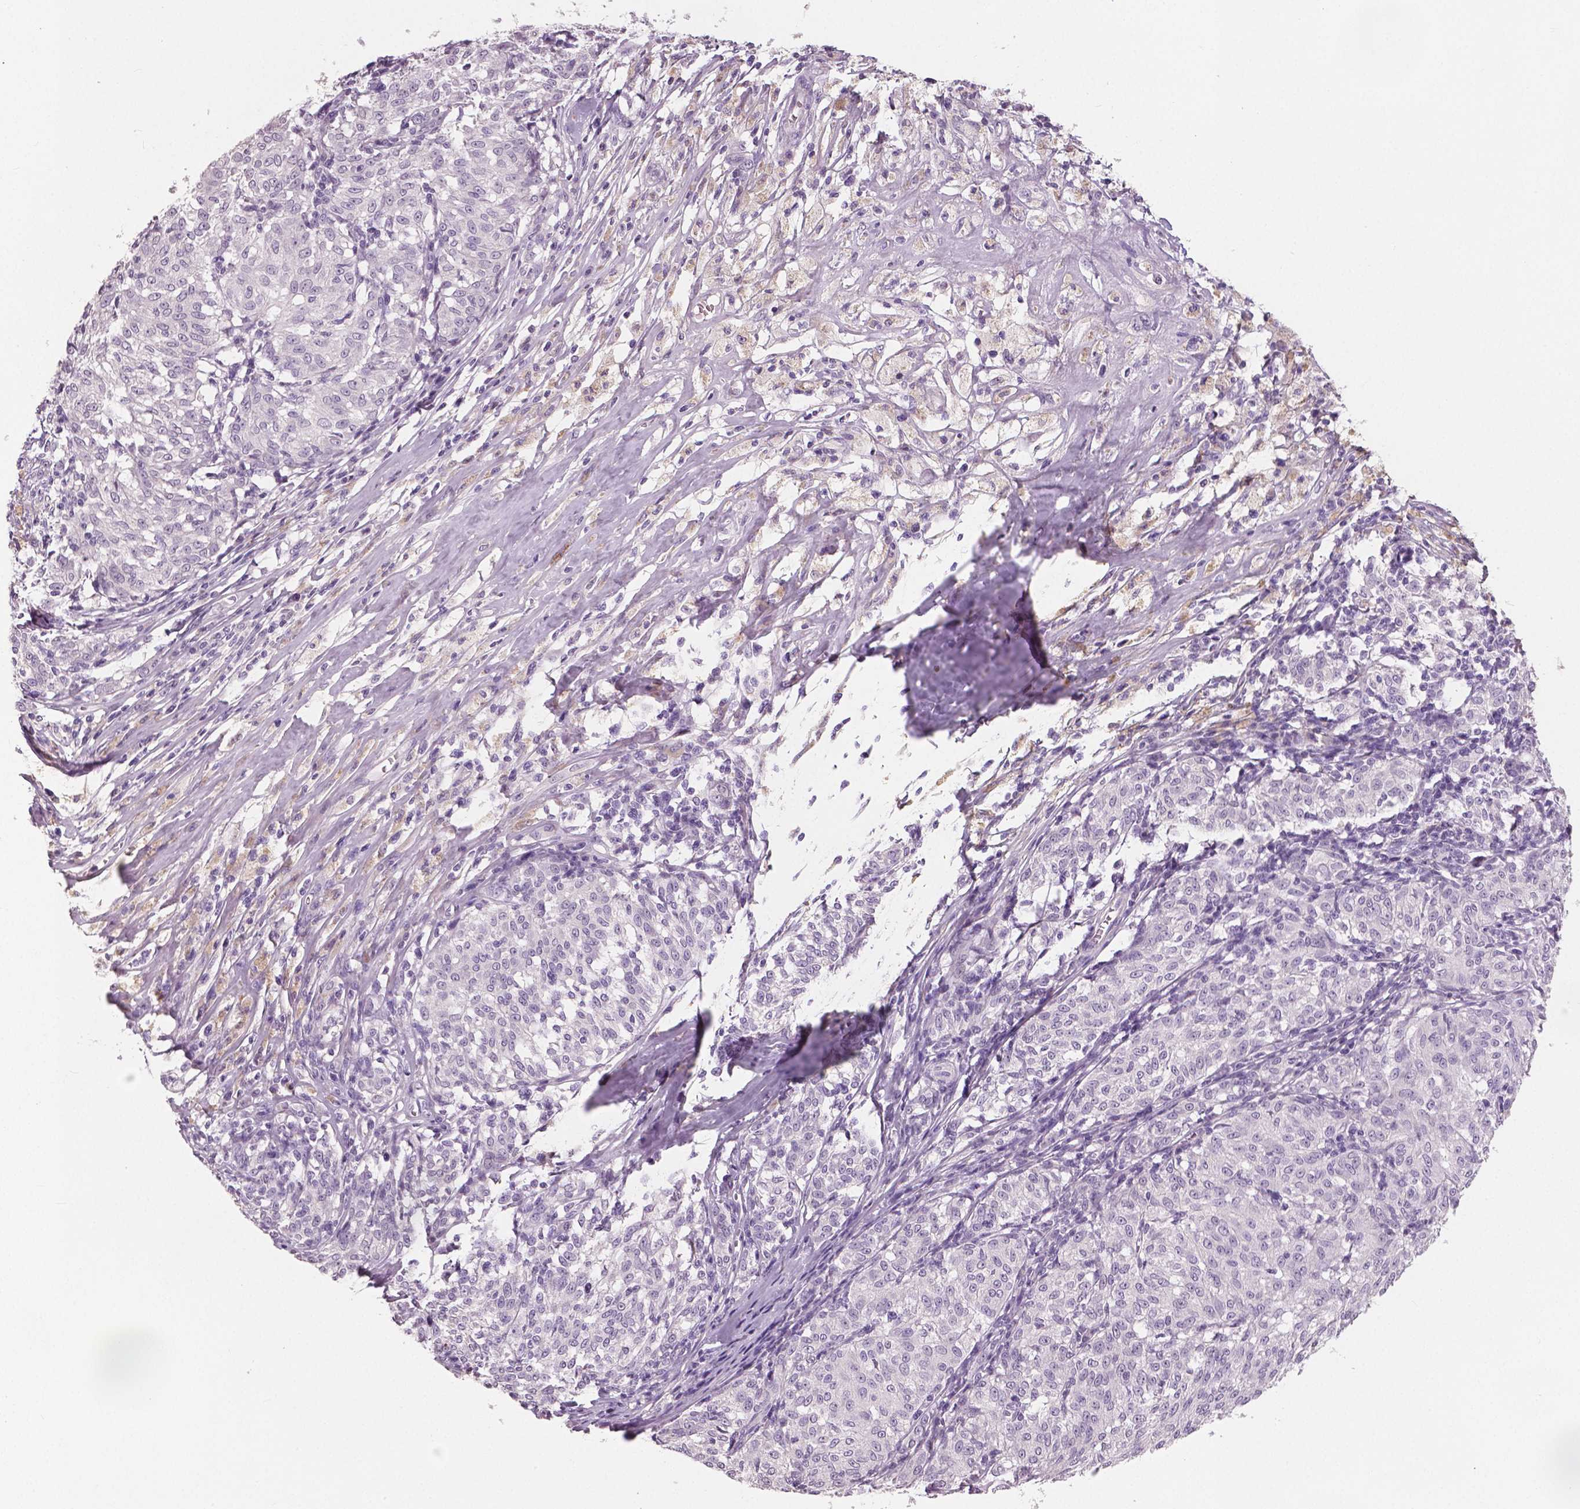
{"staining": {"intensity": "negative", "quantity": "none", "location": "none"}, "tissue": "melanoma", "cell_type": "Tumor cells", "image_type": "cancer", "snomed": [{"axis": "morphology", "description": "Malignant melanoma, NOS"}, {"axis": "topography", "description": "Skin"}], "caption": "This is an immunohistochemistry histopathology image of malignant melanoma. There is no staining in tumor cells.", "gene": "NECAB1", "patient": {"sex": "female", "age": 72}}